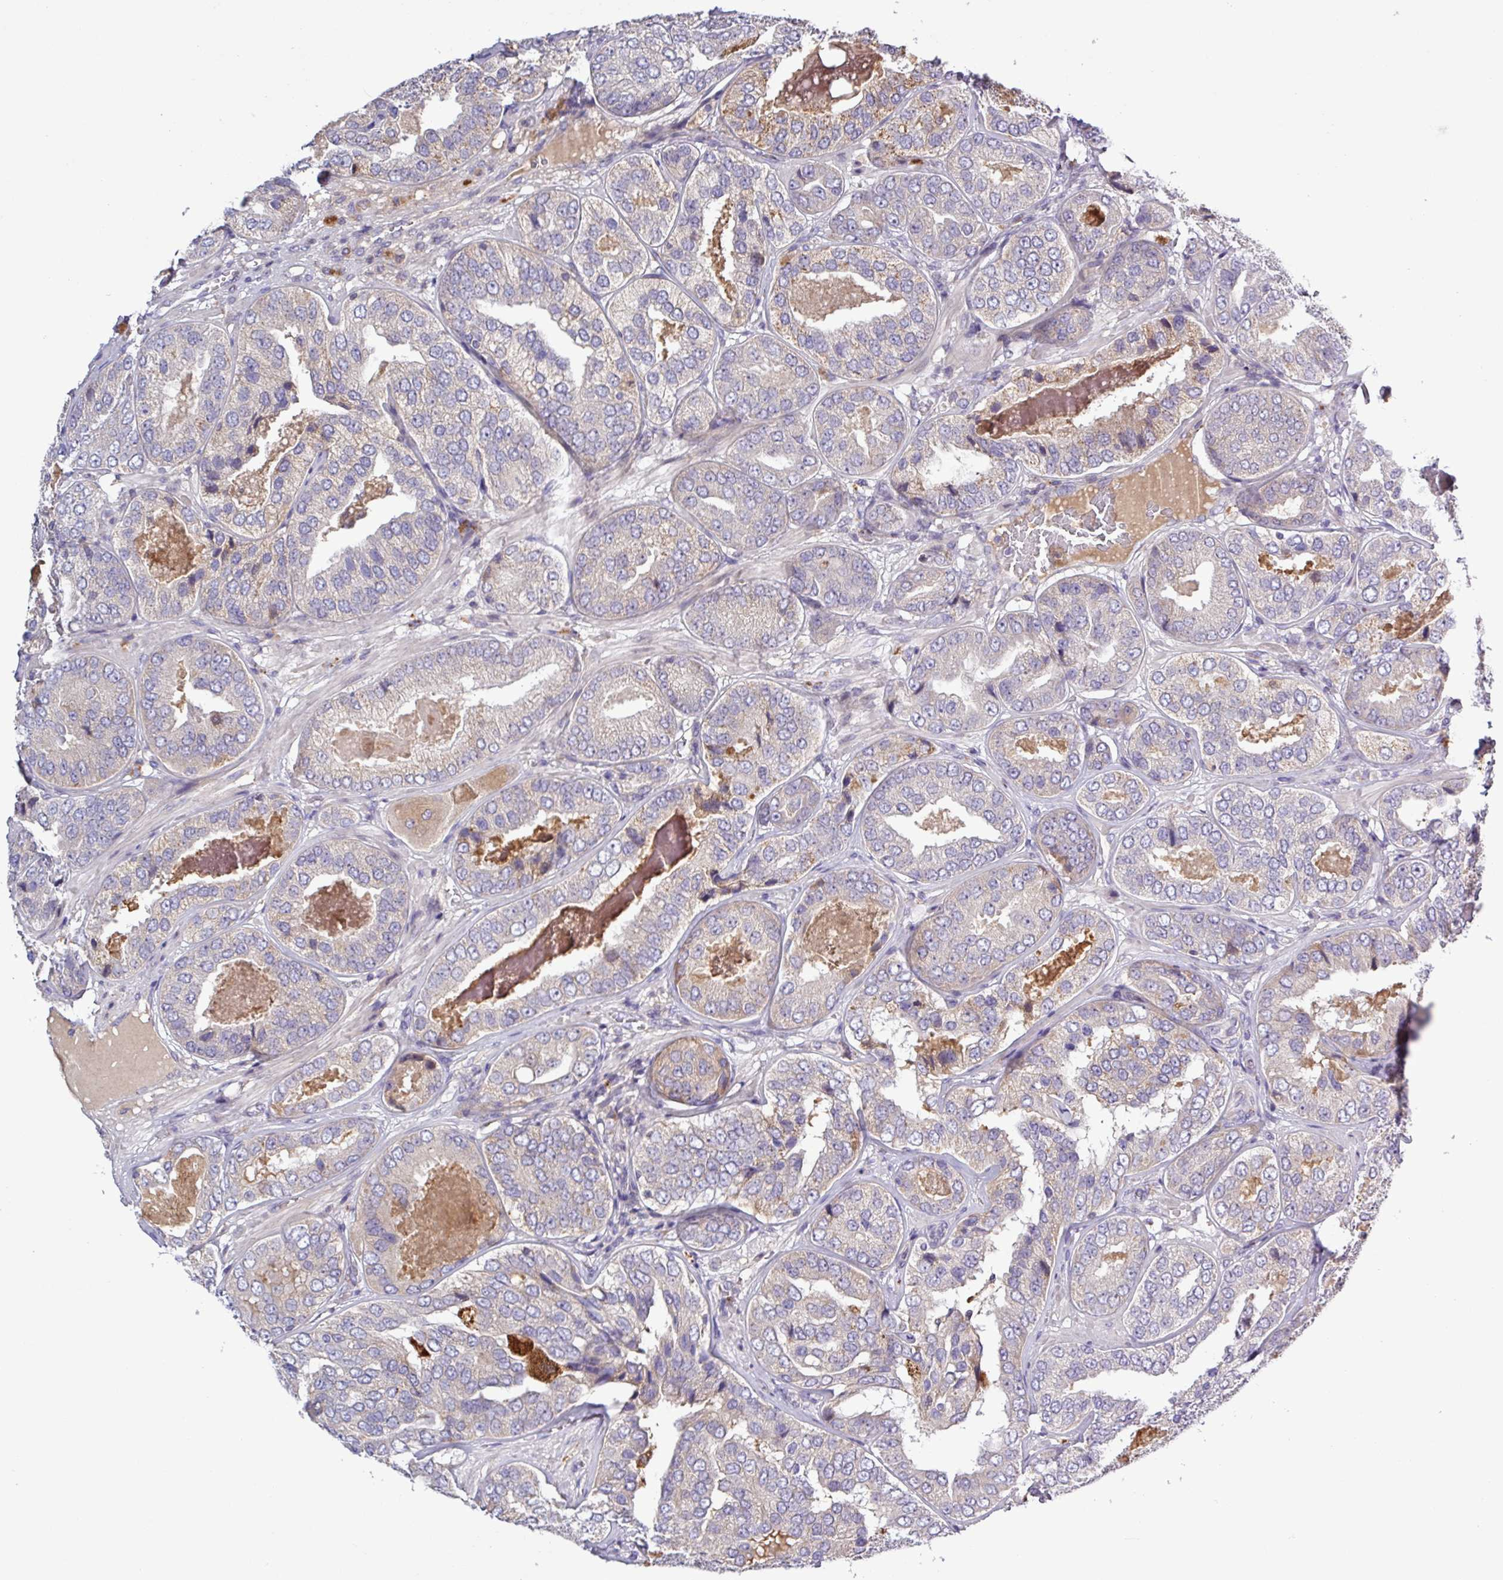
{"staining": {"intensity": "negative", "quantity": "none", "location": "none"}, "tissue": "prostate cancer", "cell_type": "Tumor cells", "image_type": "cancer", "snomed": [{"axis": "morphology", "description": "Adenocarcinoma, High grade"}, {"axis": "topography", "description": "Prostate"}], "caption": "The histopathology image reveals no staining of tumor cells in prostate cancer (high-grade adenocarcinoma). (DAB immunohistochemistry (IHC) visualized using brightfield microscopy, high magnification).", "gene": "SFTPB", "patient": {"sex": "male", "age": 63}}